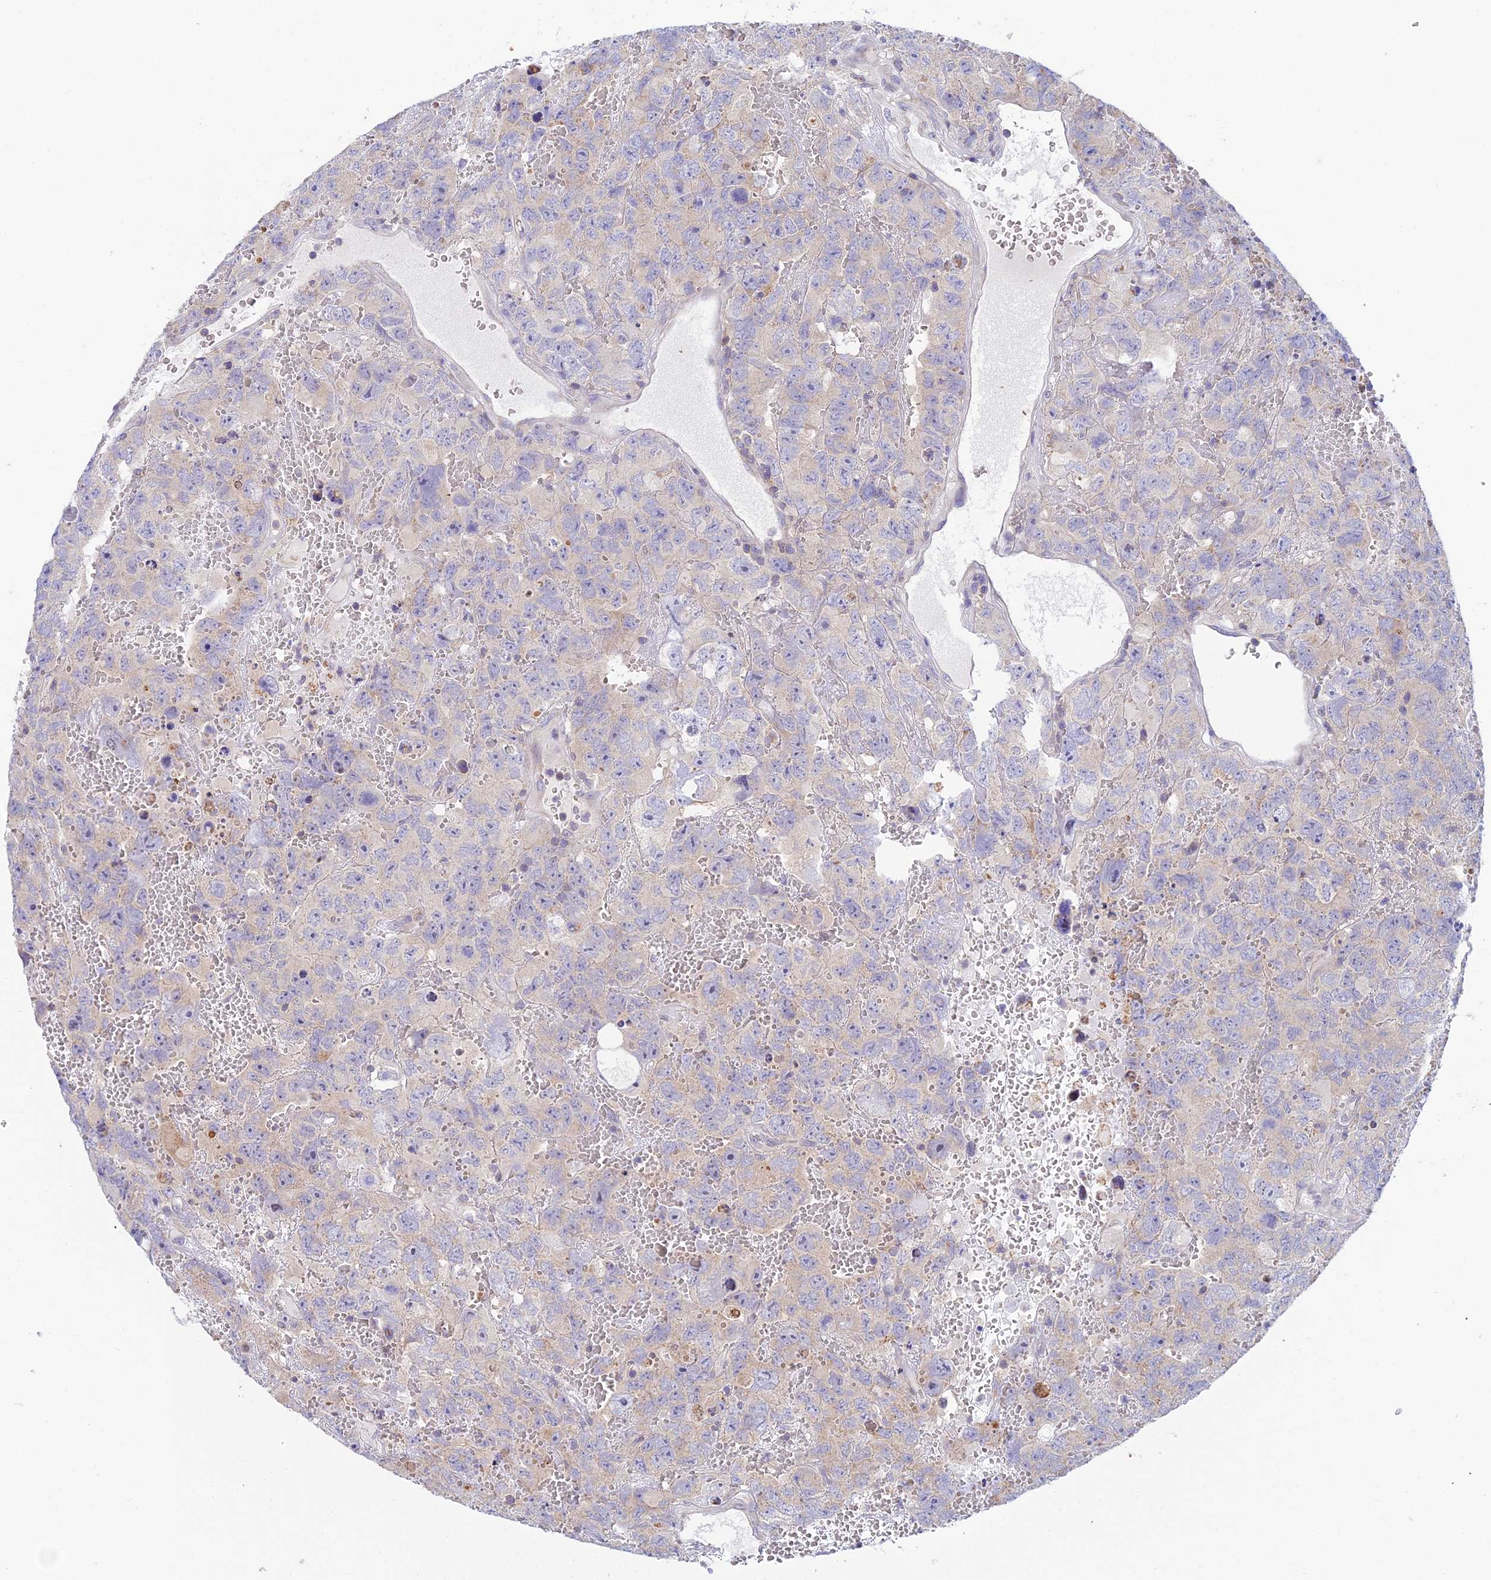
{"staining": {"intensity": "weak", "quantity": "<25%", "location": "cytoplasmic/membranous"}, "tissue": "testis cancer", "cell_type": "Tumor cells", "image_type": "cancer", "snomed": [{"axis": "morphology", "description": "Carcinoma, Embryonal, NOS"}, {"axis": "topography", "description": "Testis"}], "caption": "This is an IHC image of human testis cancer. There is no positivity in tumor cells.", "gene": "ELOA2", "patient": {"sex": "male", "age": 45}}